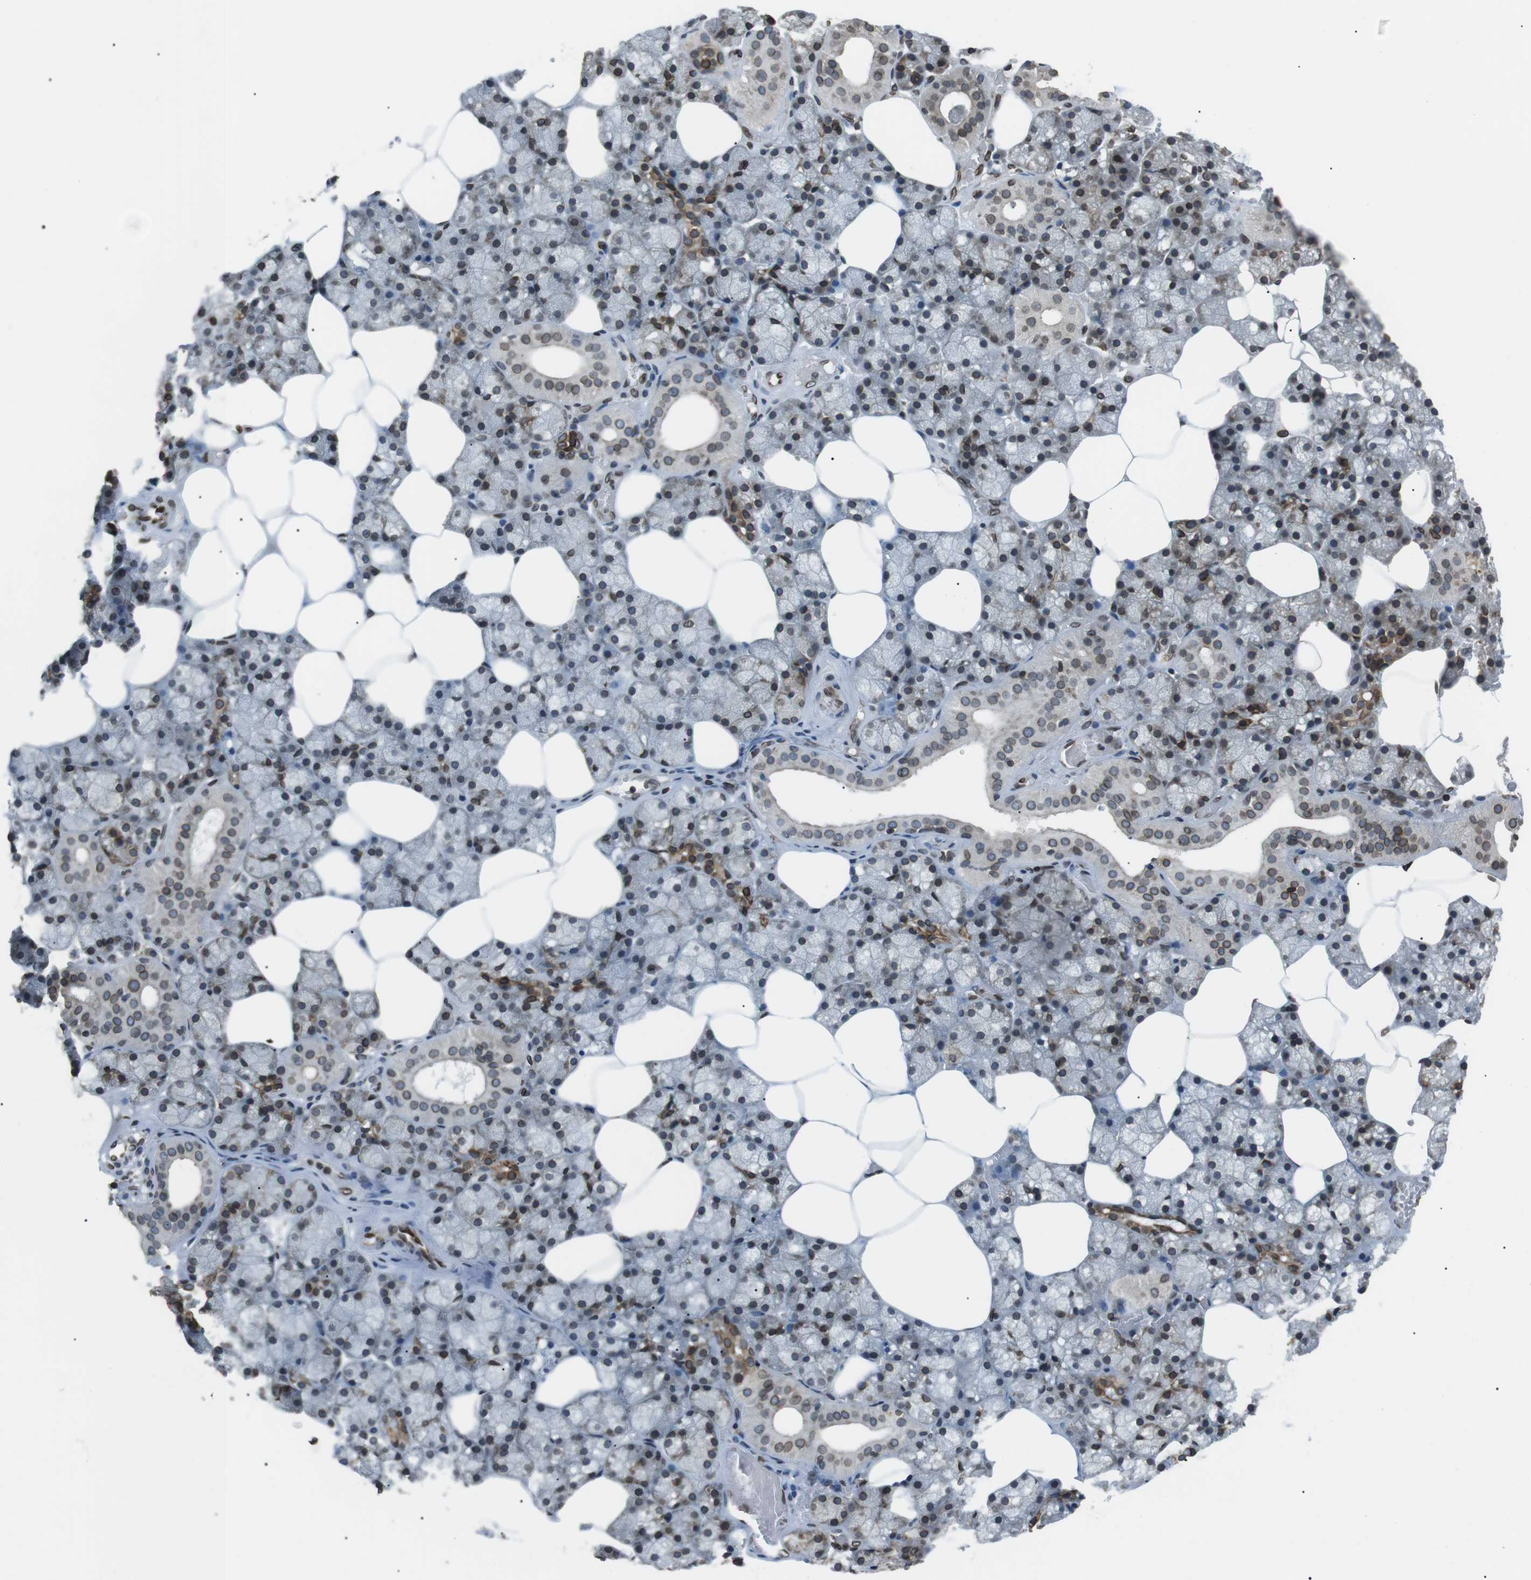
{"staining": {"intensity": "moderate", "quantity": "25%-75%", "location": "cytoplasmic/membranous,nuclear"}, "tissue": "salivary gland", "cell_type": "Glandular cells", "image_type": "normal", "snomed": [{"axis": "morphology", "description": "Normal tissue, NOS"}, {"axis": "topography", "description": "Salivary gland"}], "caption": "Immunohistochemistry of benign salivary gland displays medium levels of moderate cytoplasmic/membranous,nuclear expression in about 25%-75% of glandular cells. (DAB IHC with brightfield microscopy, high magnification).", "gene": "TMX4", "patient": {"sex": "male", "age": 62}}